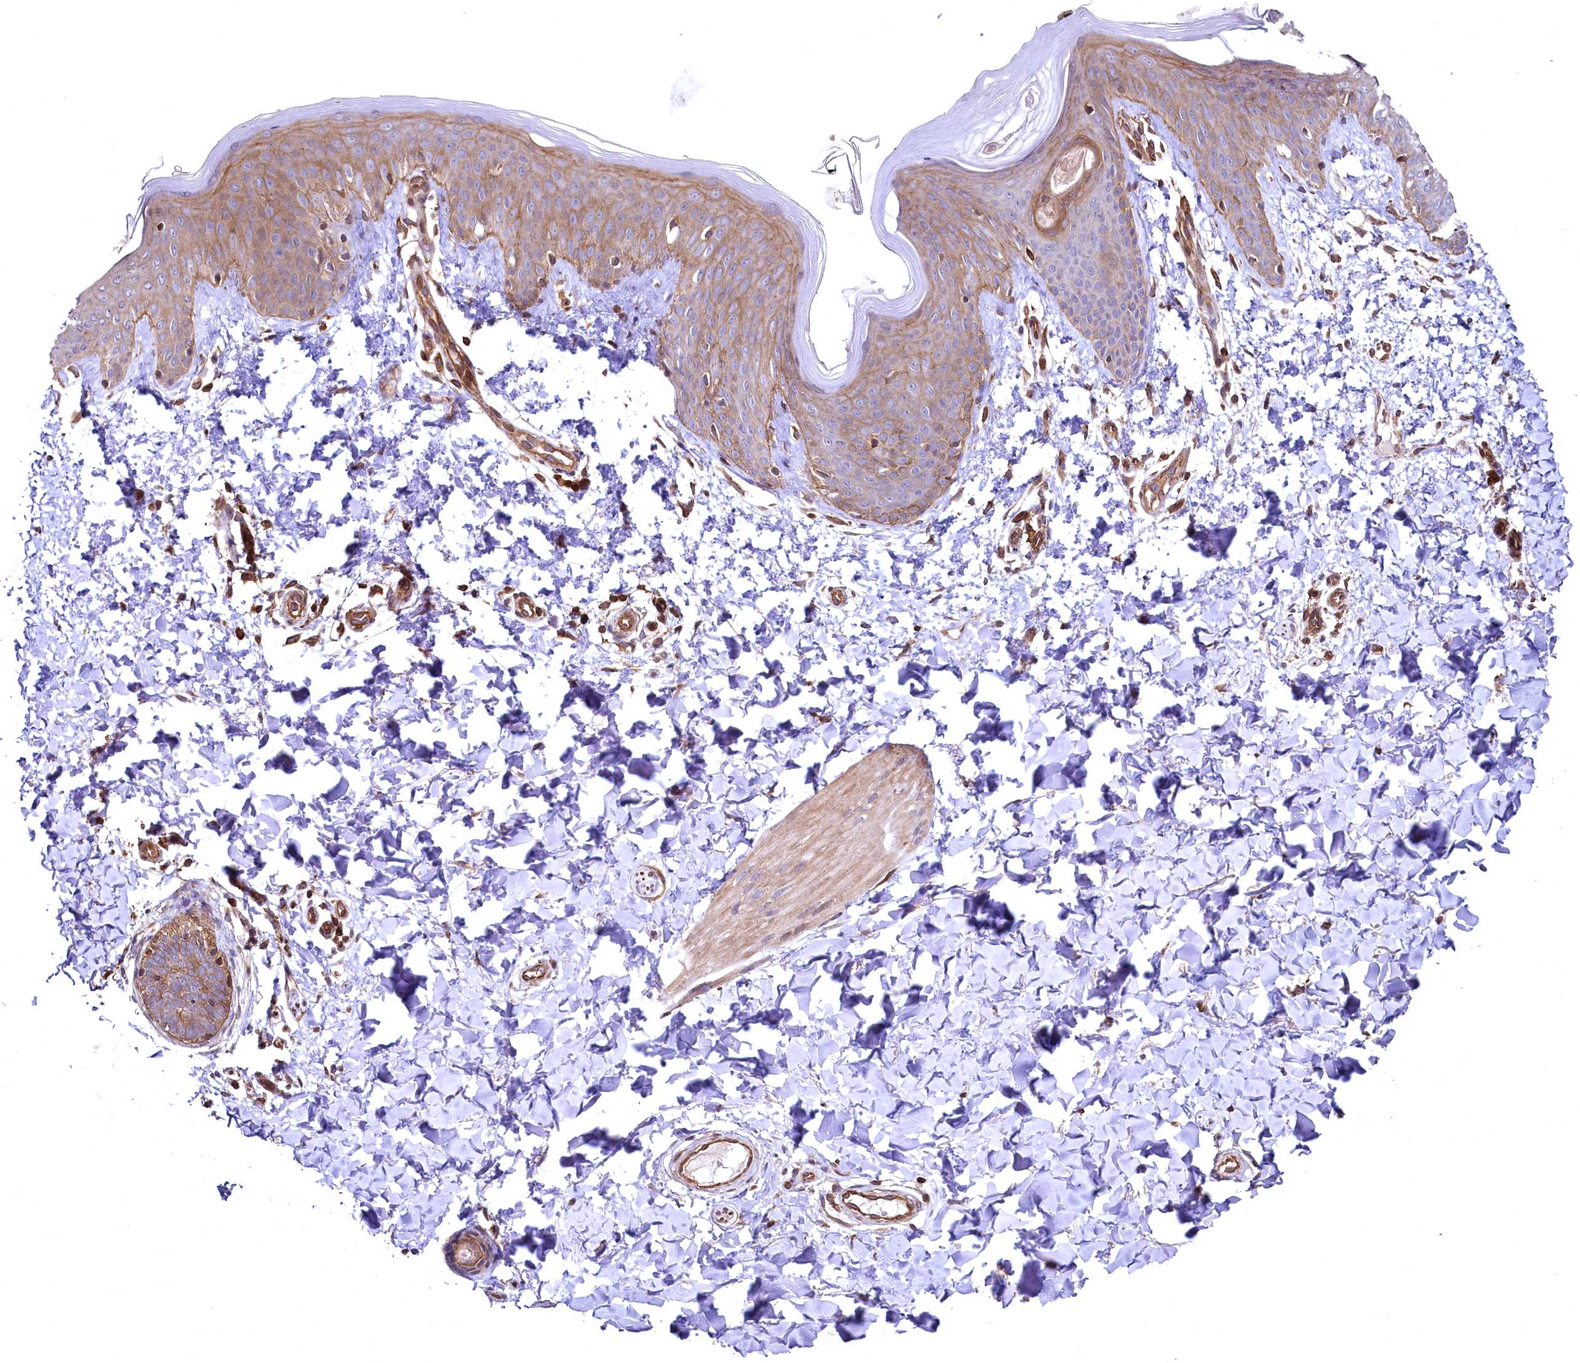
{"staining": {"intensity": "strong", "quantity": ">75%", "location": "cytoplasmic/membranous"}, "tissue": "skin", "cell_type": "Fibroblasts", "image_type": "normal", "snomed": [{"axis": "morphology", "description": "Normal tissue, NOS"}, {"axis": "topography", "description": "Skin"}], "caption": "A histopathology image of human skin stained for a protein reveals strong cytoplasmic/membranous brown staining in fibroblasts. The staining is performed using DAB brown chromogen to label protein expression. The nuclei are counter-stained blue using hematoxylin.", "gene": "SVIP", "patient": {"sex": "male", "age": 36}}